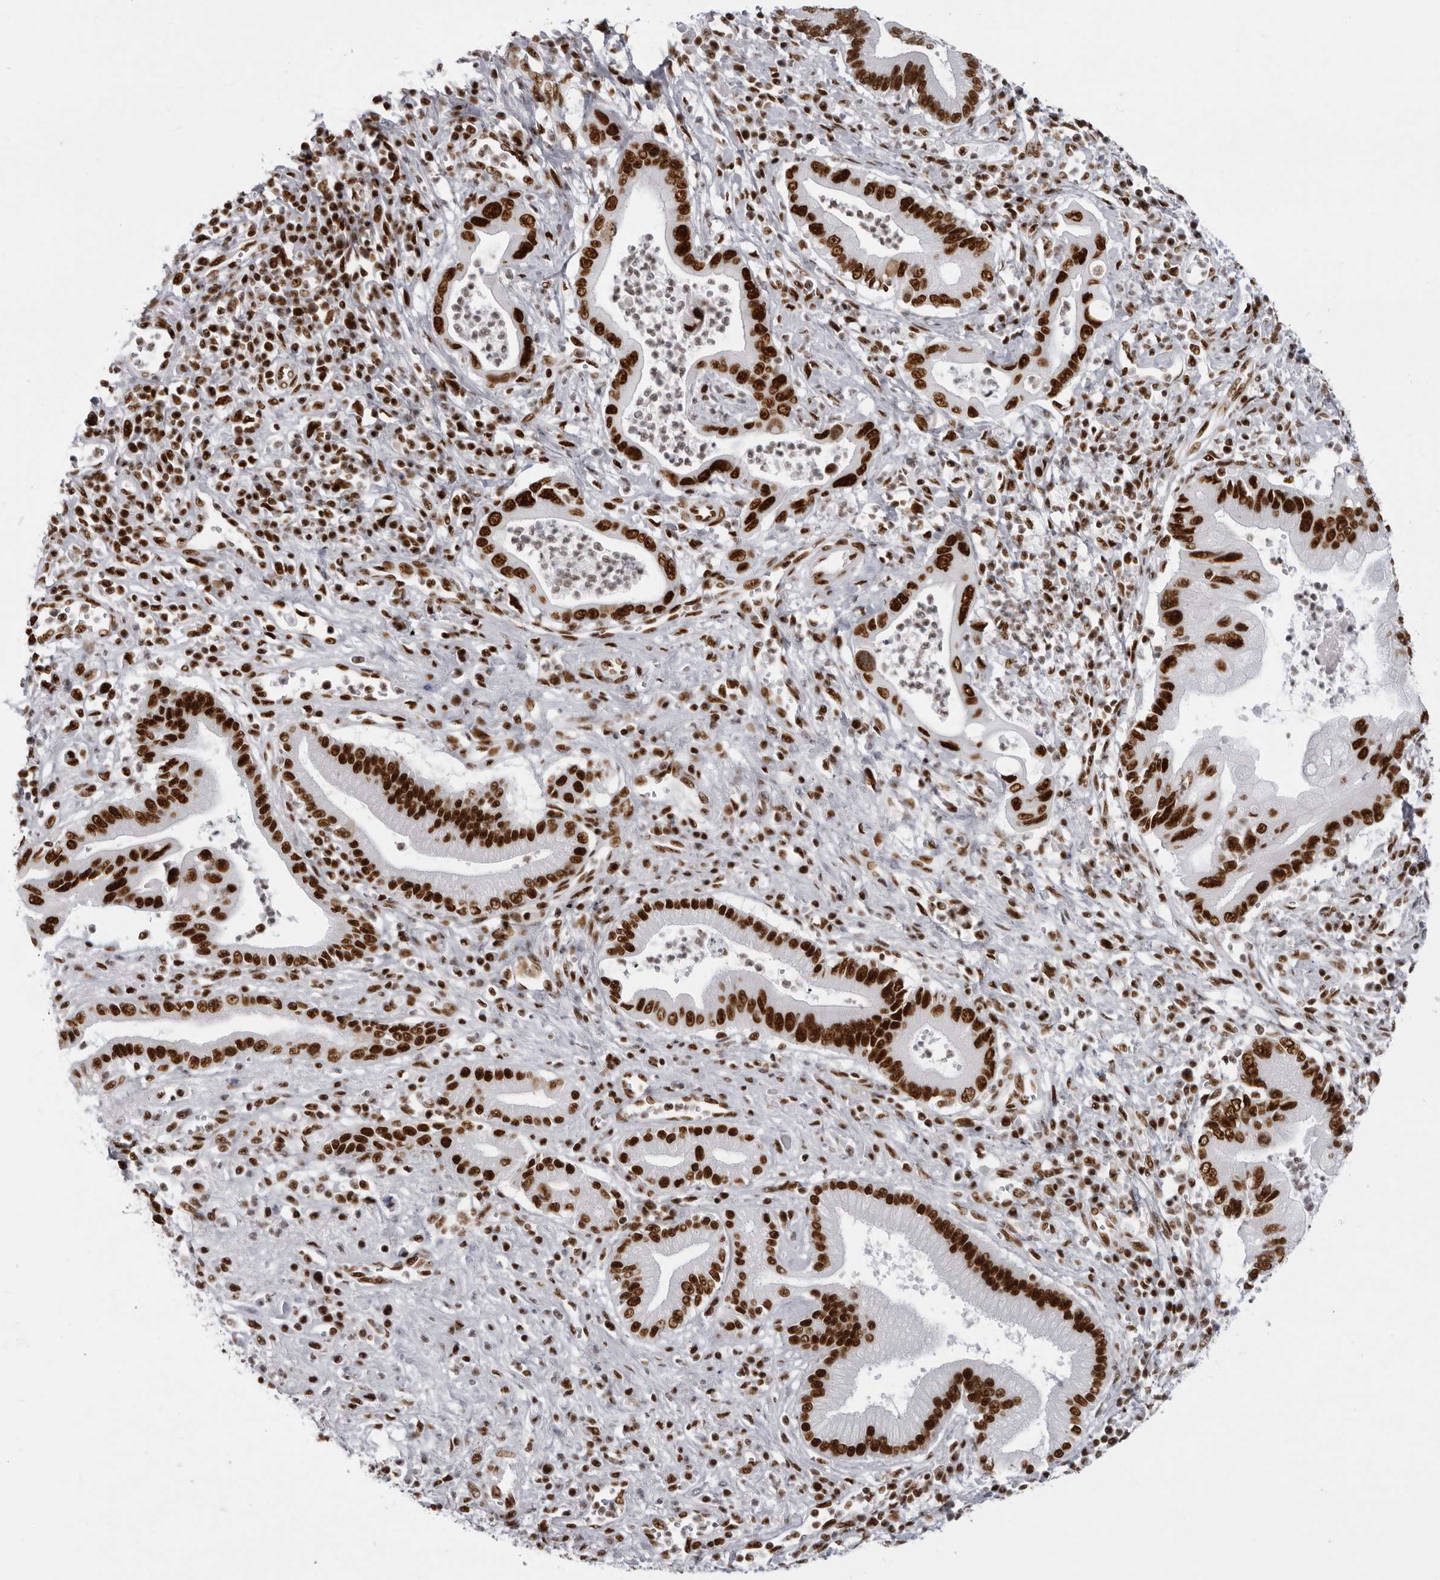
{"staining": {"intensity": "strong", "quantity": ">75%", "location": "nuclear"}, "tissue": "pancreatic cancer", "cell_type": "Tumor cells", "image_type": "cancer", "snomed": [{"axis": "morphology", "description": "Adenocarcinoma, NOS"}, {"axis": "topography", "description": "Pancreas"}], "caption": "Protein expression analysis of pancreatic cancer shows strong nuclear positivity in about >75% of tumor cells.", "gene": "DHX9", "patient": {"sex": "male", "age": 78}}